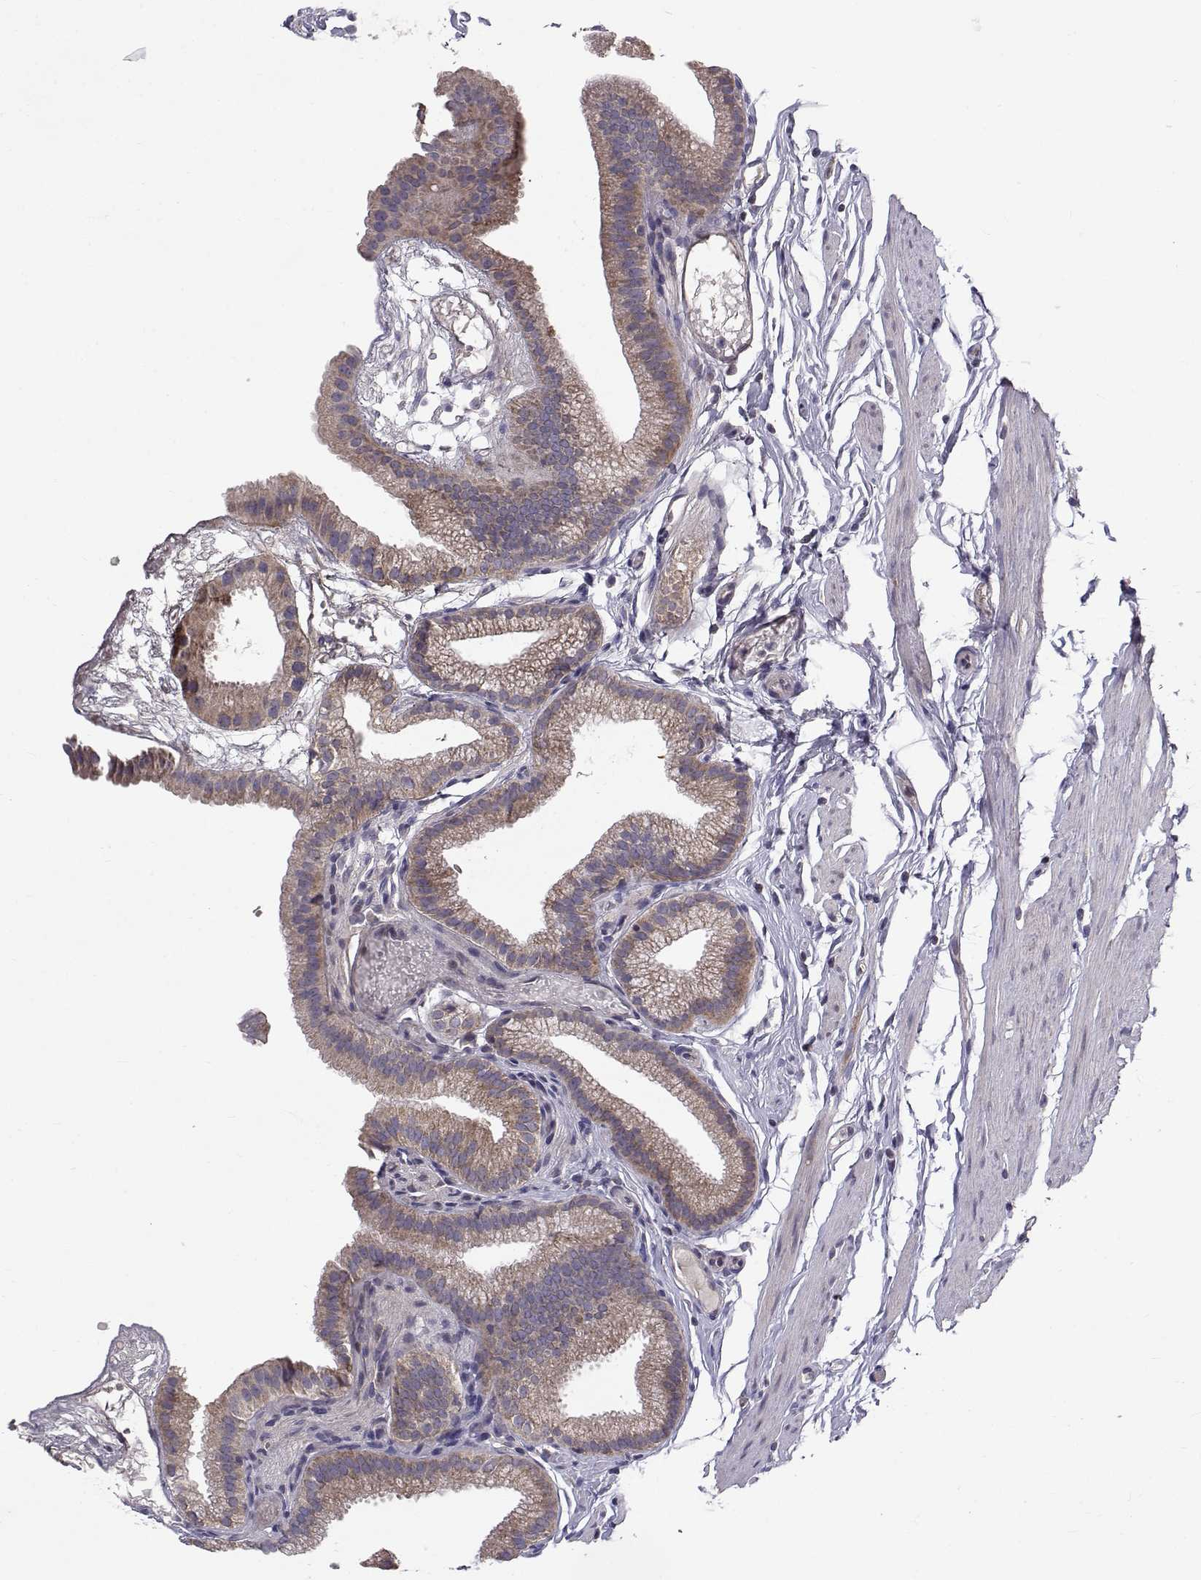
{"staining": {"intensity": "moderate", "quantity": ">75%", "location": "cytoplasmic/membranous"}, "tissue": "gallbladder", "cell_type": "Glandular cells", "image_type": "normal", "snomed": [{"axis": "morphology", "description": "Normal tissue, NOS"}, {"axis": "topography", "description": "Gallbladder"}], "caption": "Immunohistochemistry (IHC) micrograph of benign gallbladder: human gallbladder stained using IHC exhibits medium levels of moderate protein expression localized specifically in the cytoplasmic/membranous of glandular cells, appearing as a cytoplasmic/membranous brown color.", "gene": "PEX5L", "patient": {"sex": "female", "age": 45}}